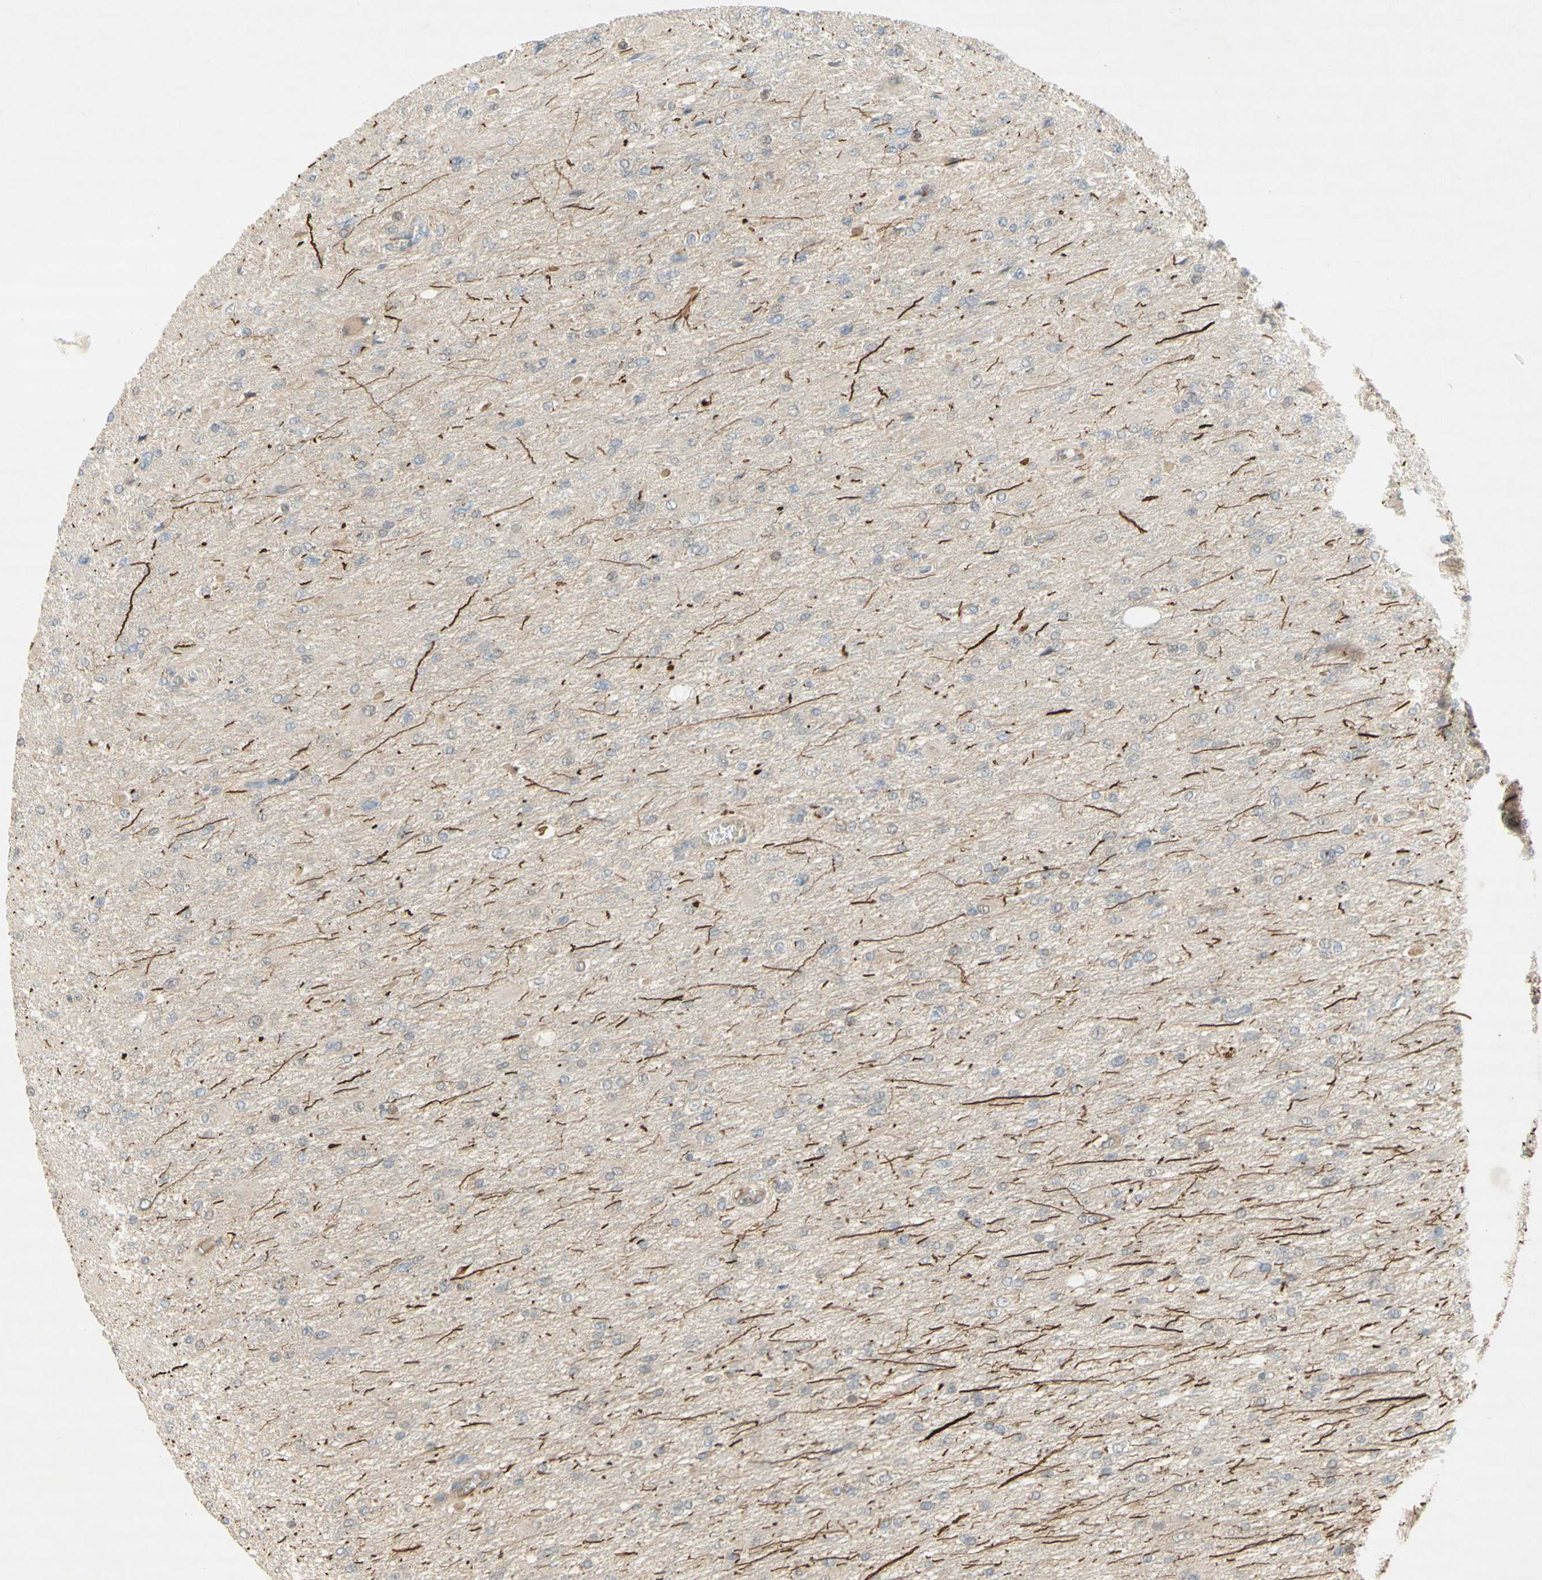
{"staining": {"intensity": "negative", "quantity": "none", "location": "none"}, "tissue": "glioma", "cell_type": "Tumor cells", "image_type": "cancer", "snomed": [{"axis": "morphology", "description": "Glioma, malignant, High grade"}, {"axis": "topography", "description": "Cerebral cortex"}], "caption": "An immunohistochemistry (IHC) histopathology image of malignant glioma (high-grade) is shown. There is no staining in tumor cells of malignant glioma (high-grade).", "gene": "NRG4", "patient": {"sex": "female", "age": 36}}